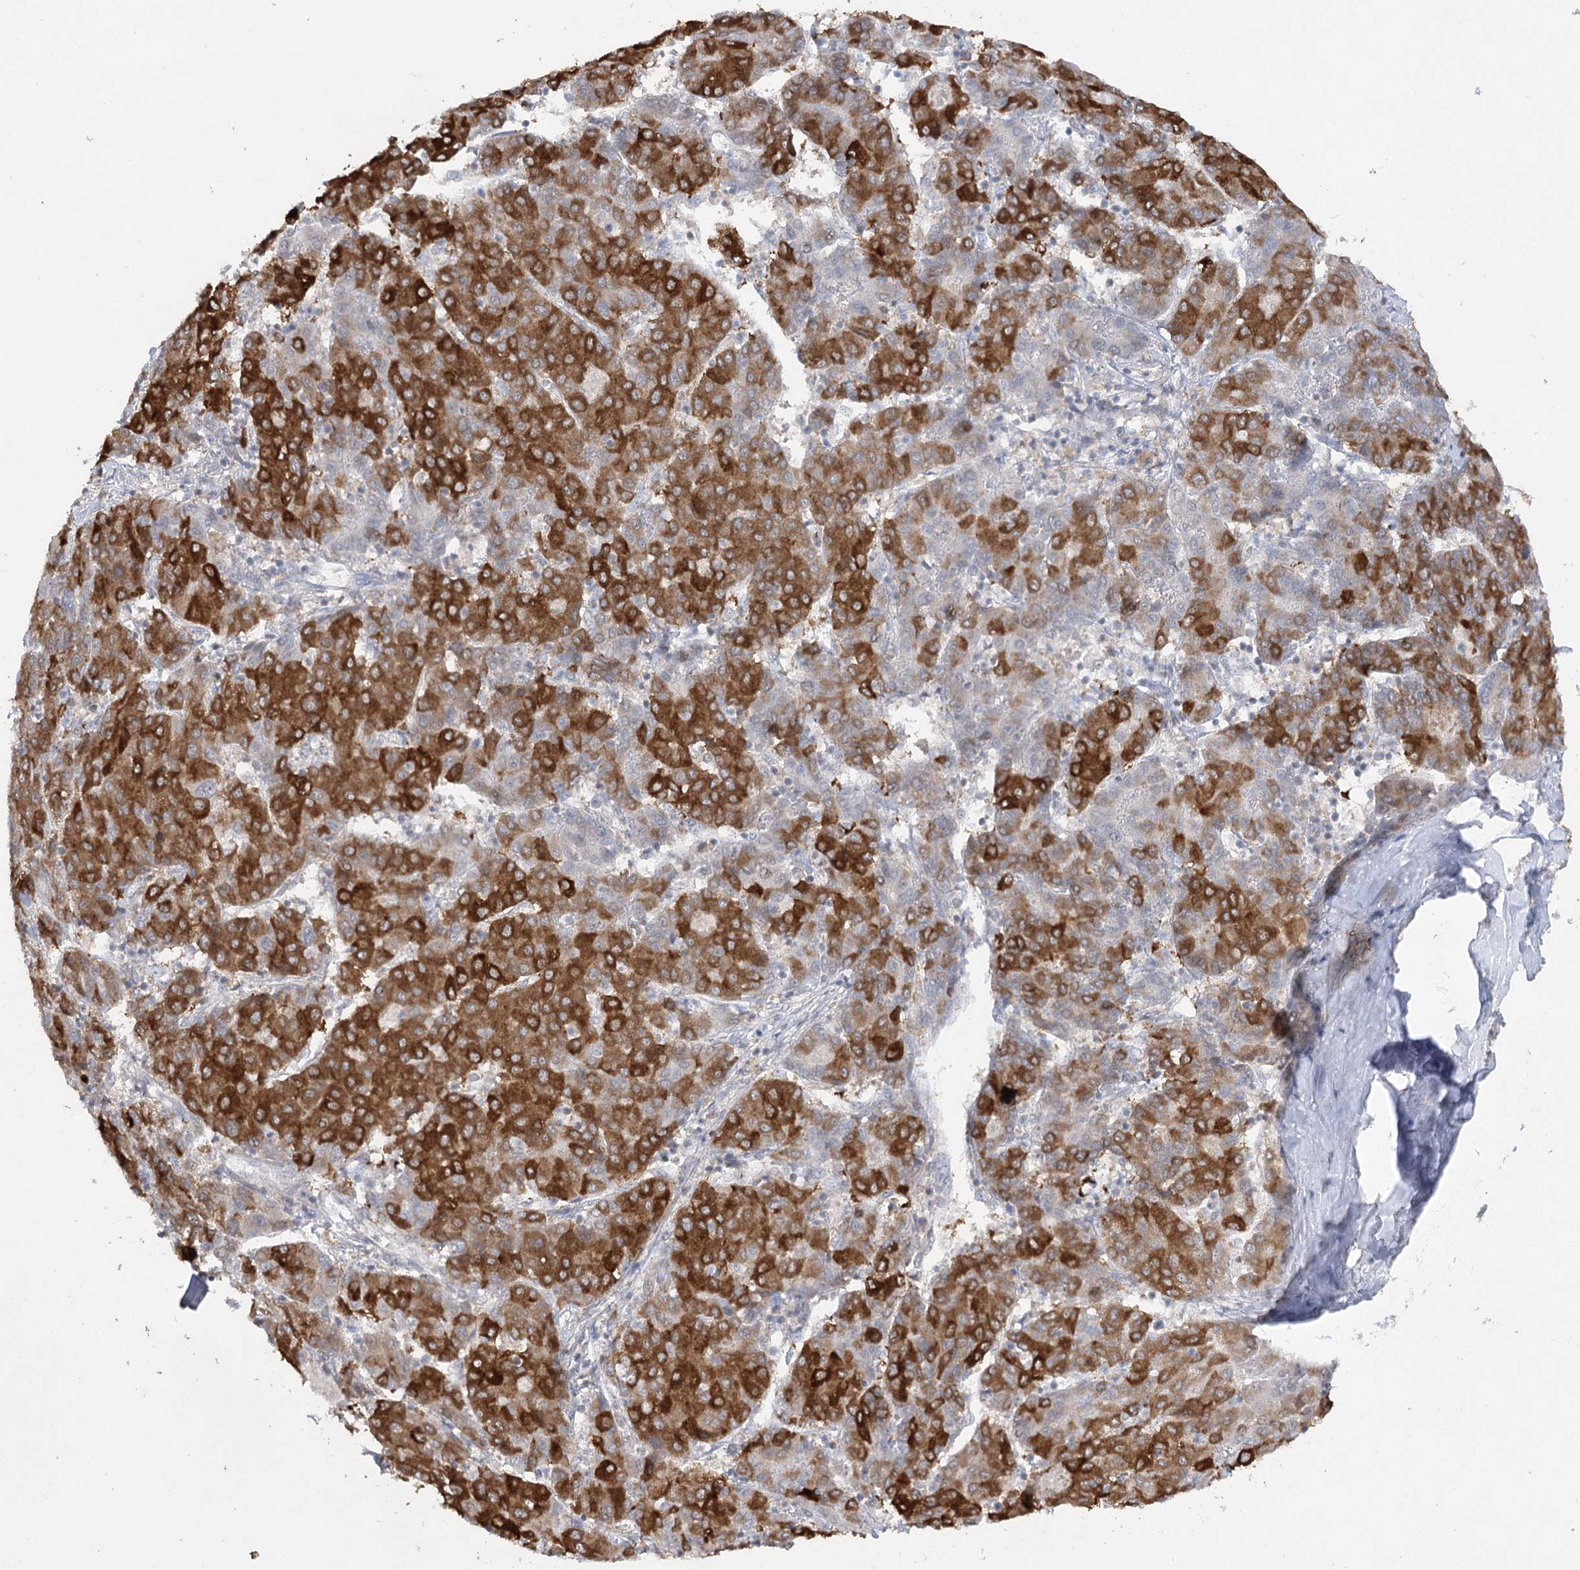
{"staining": {"intensity": "strong", "quantity": ">75%", "location": "cytoplasmic/membranous"}, "tissue": "liver cancer", "cell_type": "Tumor cells", "image_type": "cancer", "snomed": [{"axis": "morphology", "description": "Carcinoma, Hepatocellular, NOS"}, {"axis": "topography", "description": "Liver"}], "caption": "High-magnification brightfield microscopy of liver cancer stained with DAB (brown) and counterstained with hematoxylin (blue). tumor cells exhibit strong cytoplasmic/membranous positivity is identified in approximately>75% of cells.", "gene": "TRAF3IP1", "patient": {"sex": "male", "age": 65}}